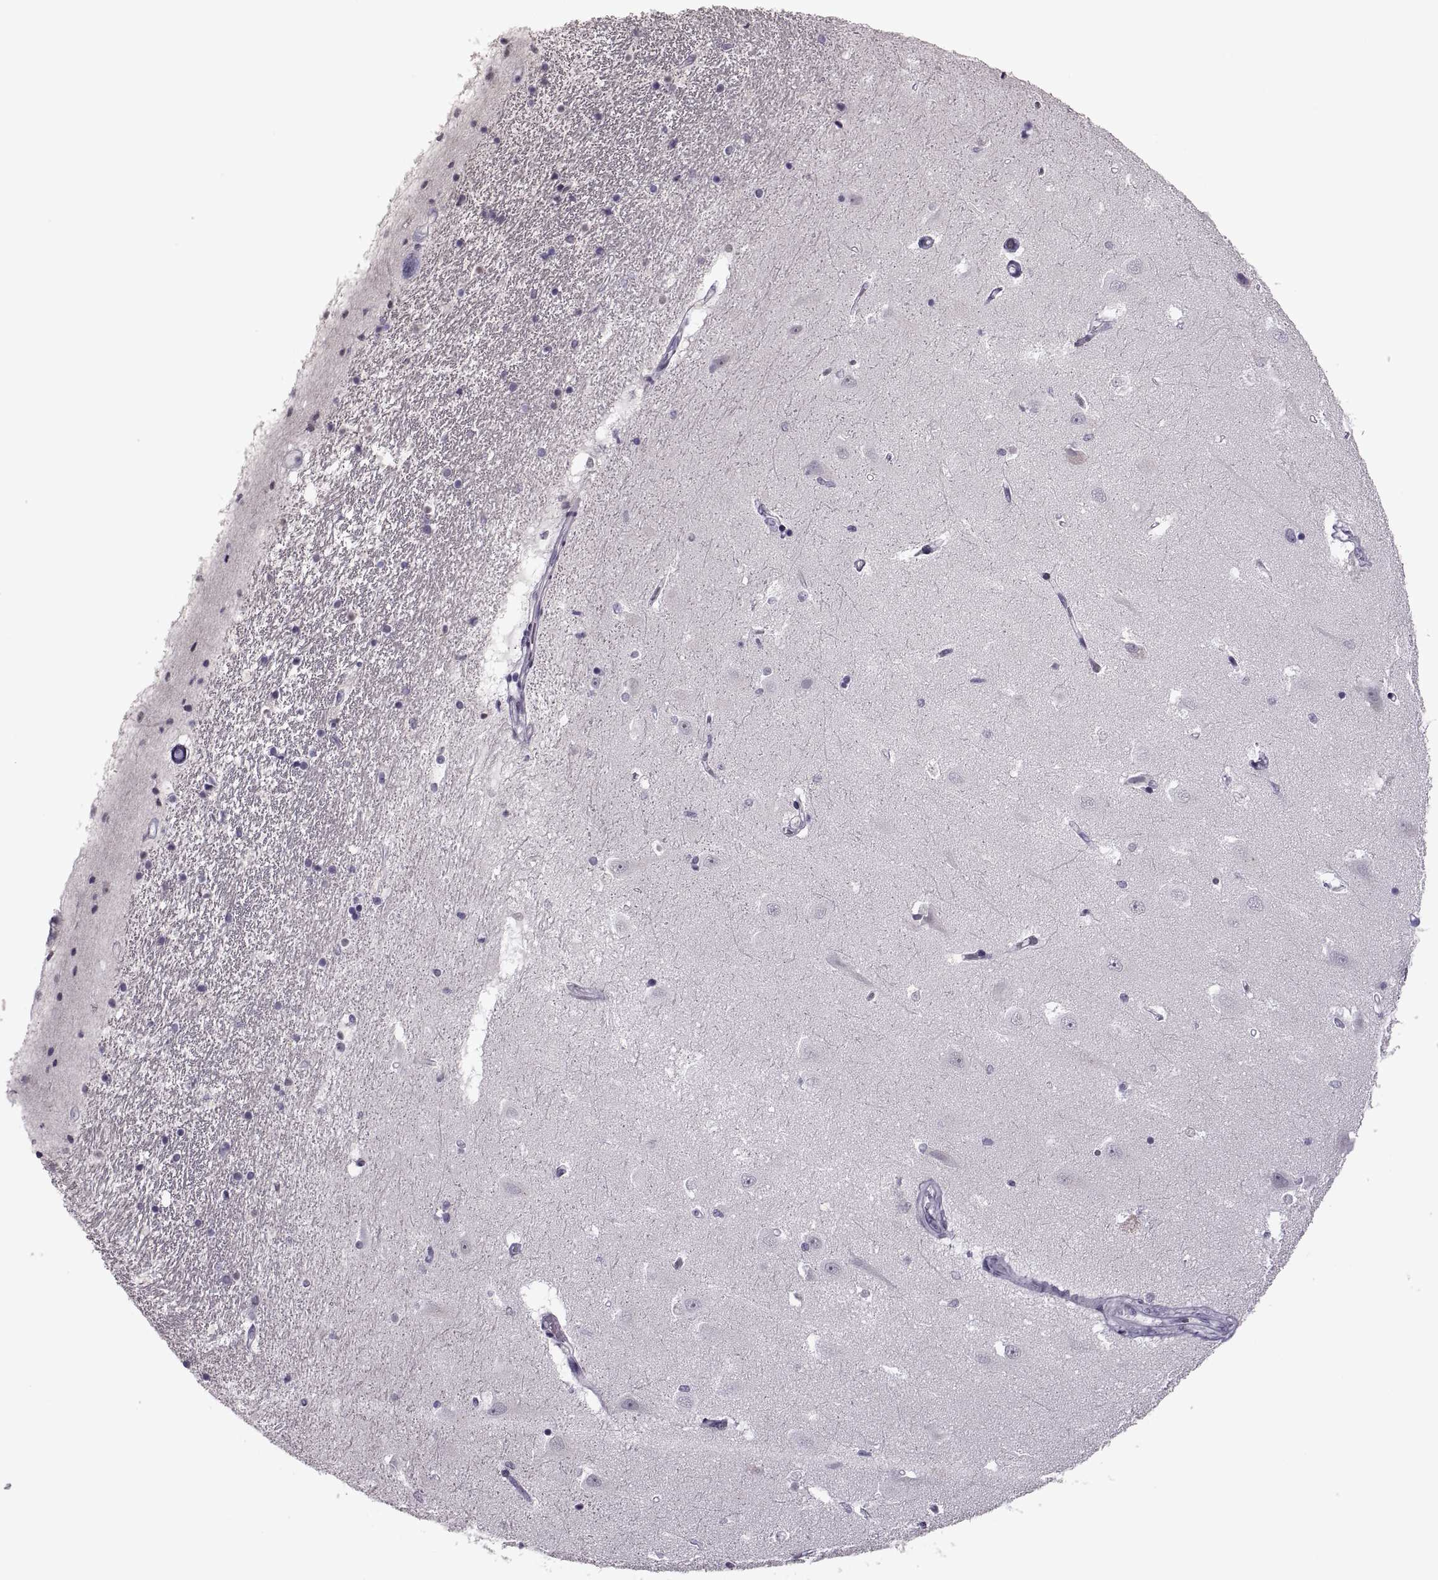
{"staining": {"intensity": "negative", "quantity": "none", "location": "none"}, "tissue": "hippocampus", "cell_type": "Glial cells", "image_type": "normal", "snomed": [{"axis": "morphology", "description": "Normal tissue, NOS"}, {"axis": "topography", "description": "Hippocampus"}], "caption": "Micrograph shows no protein positivity in glial cells of normal hippocampus. (Brightfield microscopy of DAB (3,3'-diaminobenzidine) IHC at high magnification).", "gene": "PAGE2B", "patient": {"sex": "male", "age": 44}}